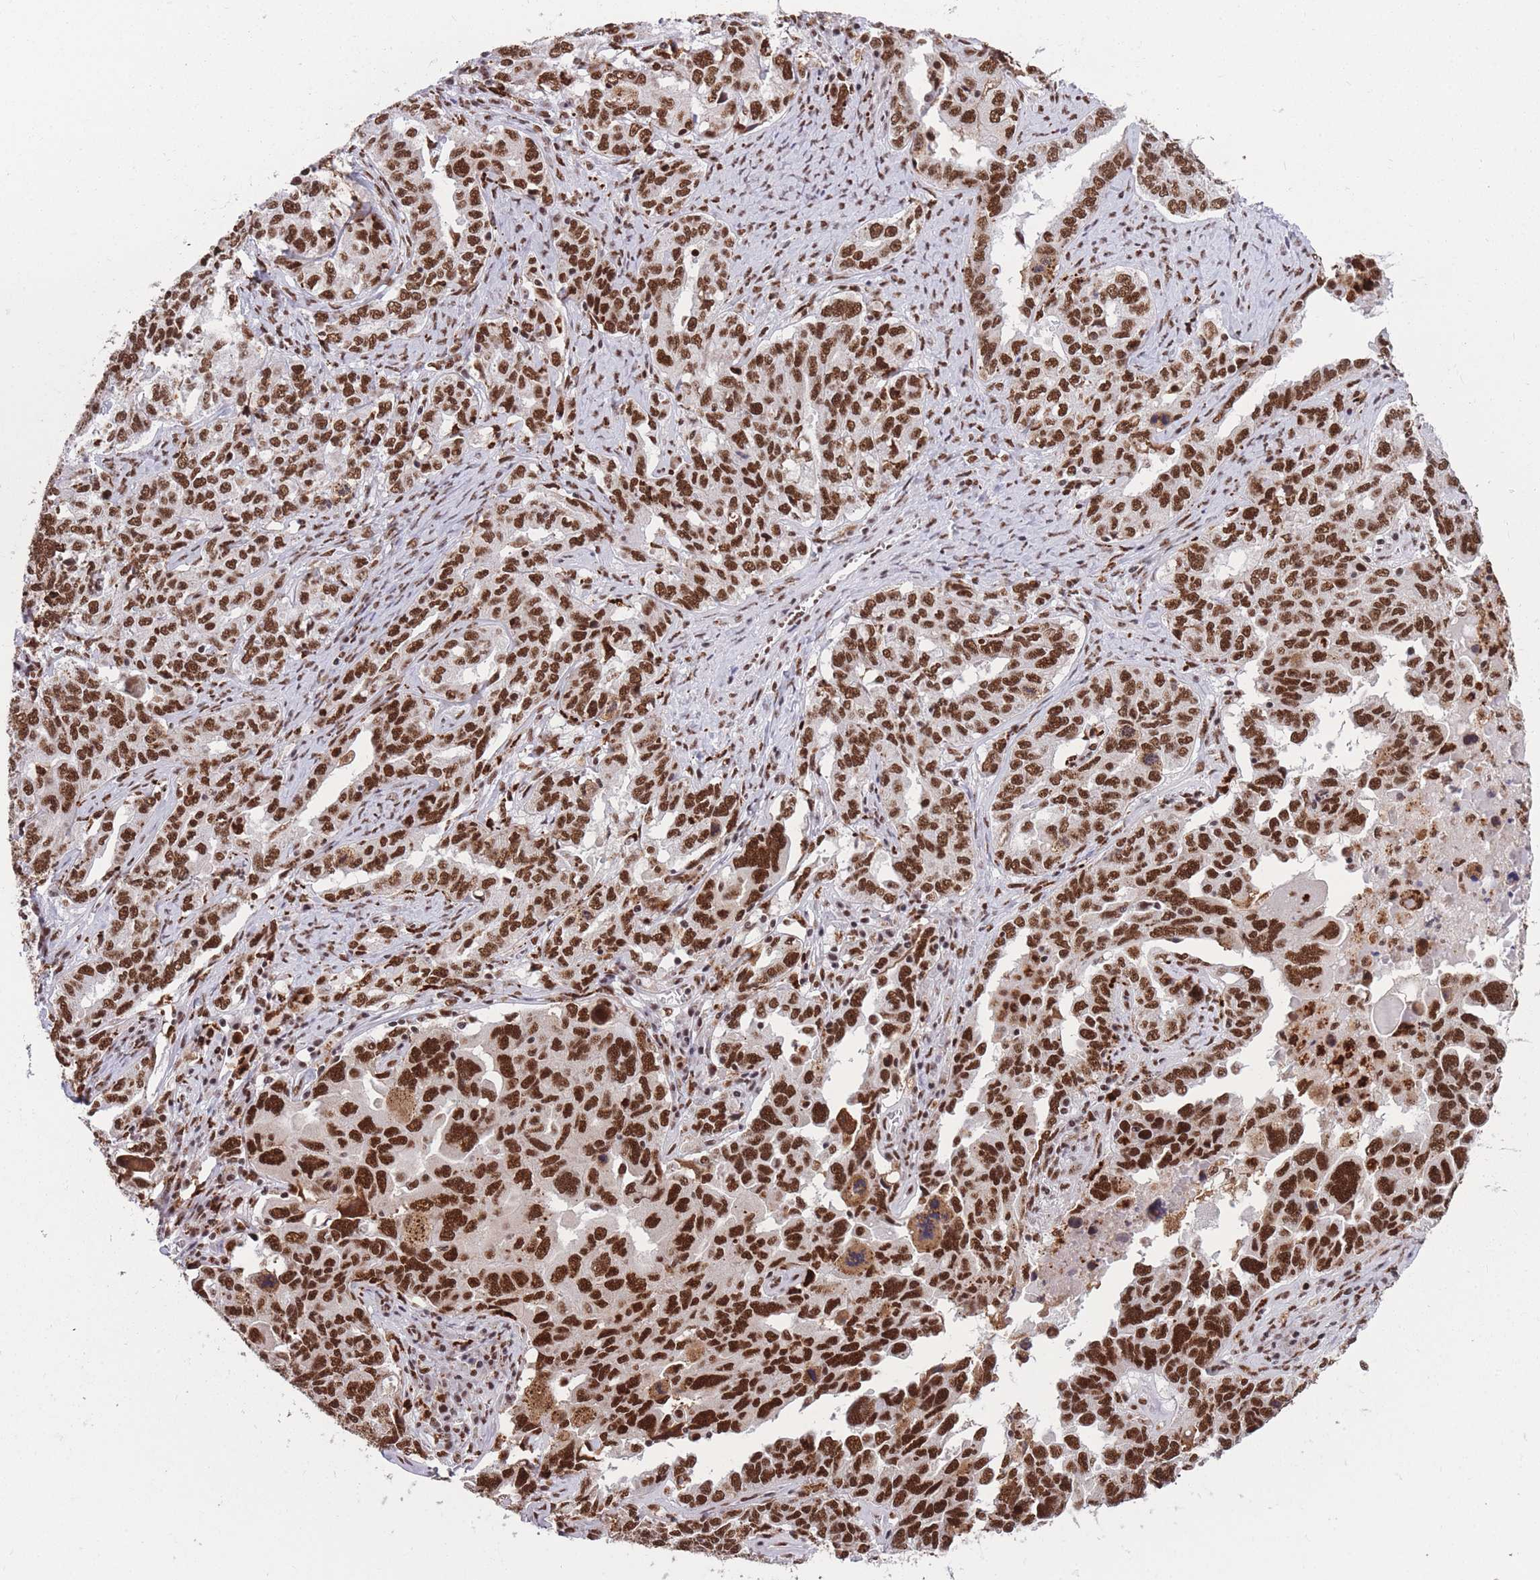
{"staining": {"intensity": "strong", "quantity": ">75%", "location": "nuclear"}, "tissue": "ovarian cancer", "cell_type": "Tumor cells", "image_type": "cancer", "snomed": [{"axis": "morphology", "description": "Carcinoma, endometroid"}, {"axis": "topography", "description": "Ovary"}], "caption": "The histopathology image exhibits immunohistochemical staining of ovarian endometroid carcinoma. There is strong nuclear positivity is identified in about >75% of tumor cells.", "gene": "PRPF19", "patient": {"sex": "female", "age": 62}}